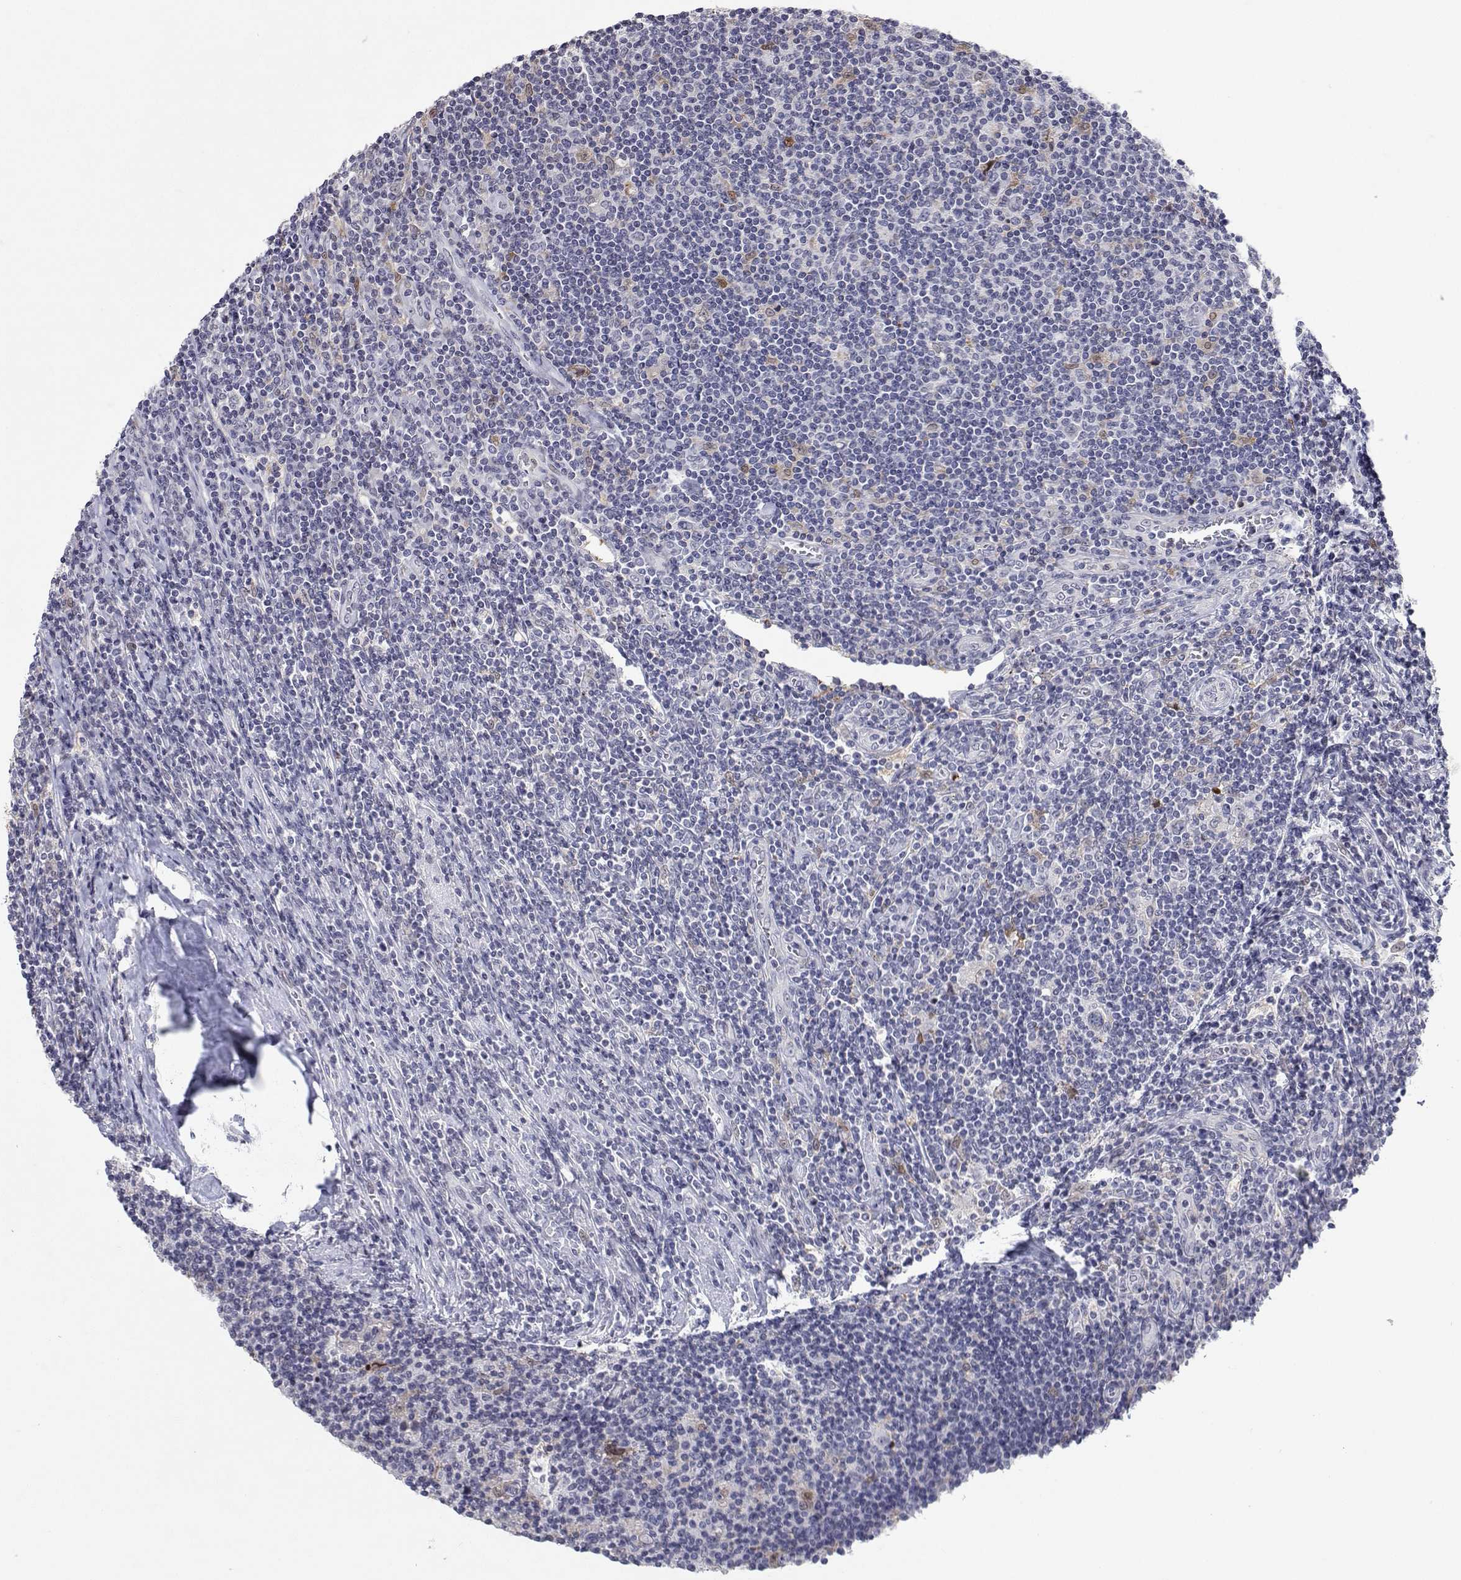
{"staining": {"intensity": "negative", "quantity": "none", "location": "none"}, "tissue": "lymphoma", "cell_type": "Tumor cells", "image_type": "cancer", "snomed": [{"axis": "morphology", "description": "Hodgkin's disease, NOS"}, {"axis": "topography", "description": "Lymph node"}], "caption": "Immunohistochemical staining of Hodgkin's disease displays no significant positivity in tumor cells.", "gene": "RBPJL", "patient": {"sex": "male", "age": 40}}